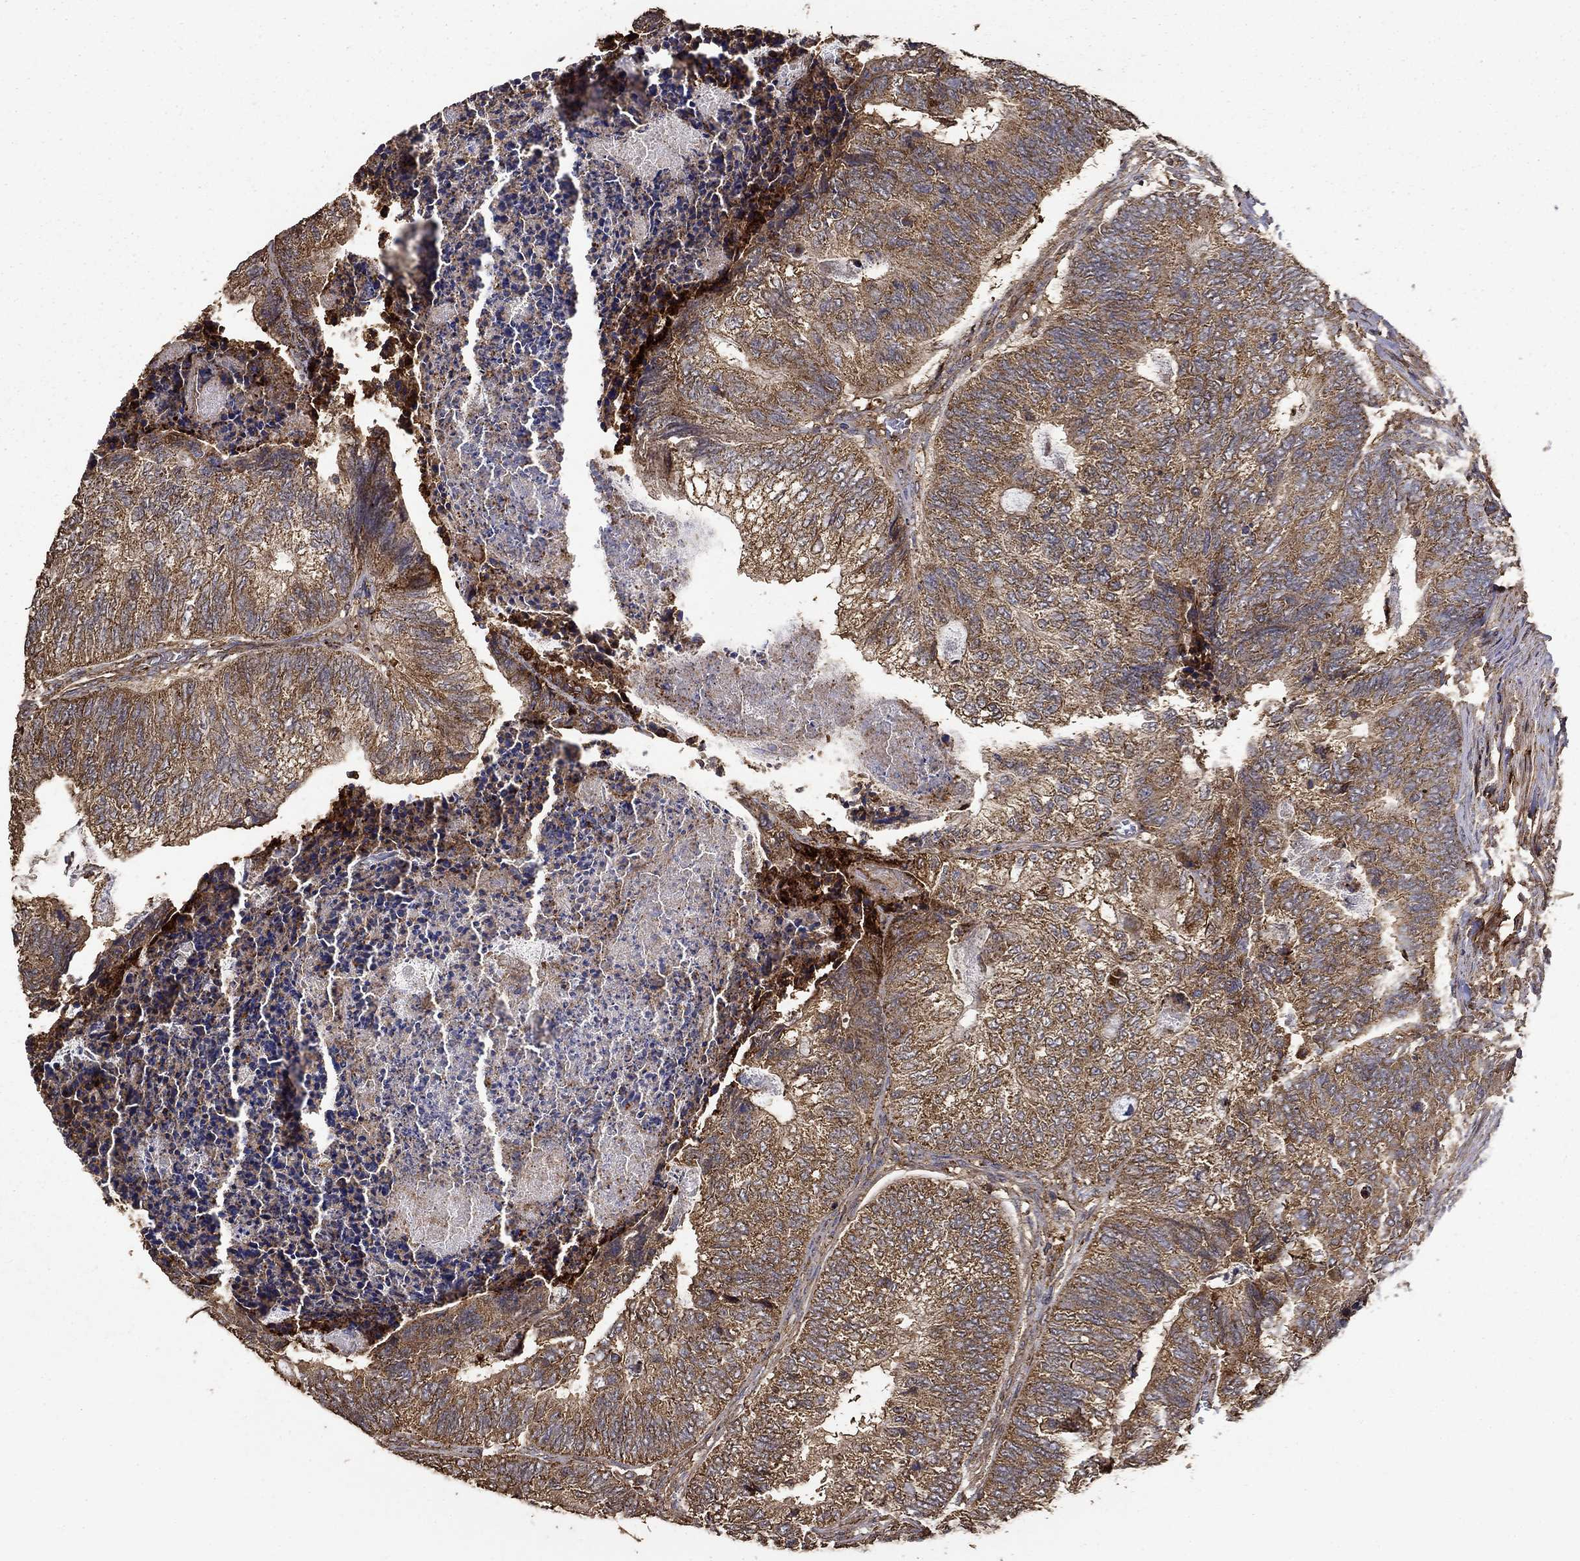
{"staining": {"intensity": "moderate", "quantity": "25%-75%", "location": "cytoplasmic/membranous"}, "tissue": "colorectal cancer", "cell_type": "Tumor cells", "image_type": "cancer", "snomed": [{"axis": "morphology", "description": "Adenocarcinoma, NOS"}, {"axis": "topography", "description": "Colon"}], "caption": "This photomicrograph demonstrates colorectal cancer (adenocarcinoma) stained with immunohistochemistry to label a protein in brown. The cytoplasmic/membranous of tumor cells show moderate positivity for the protein. Nuclei are counter-stained blue.", "gene": "IFRD1", "patient": {"sex": "female", "age": 67}}